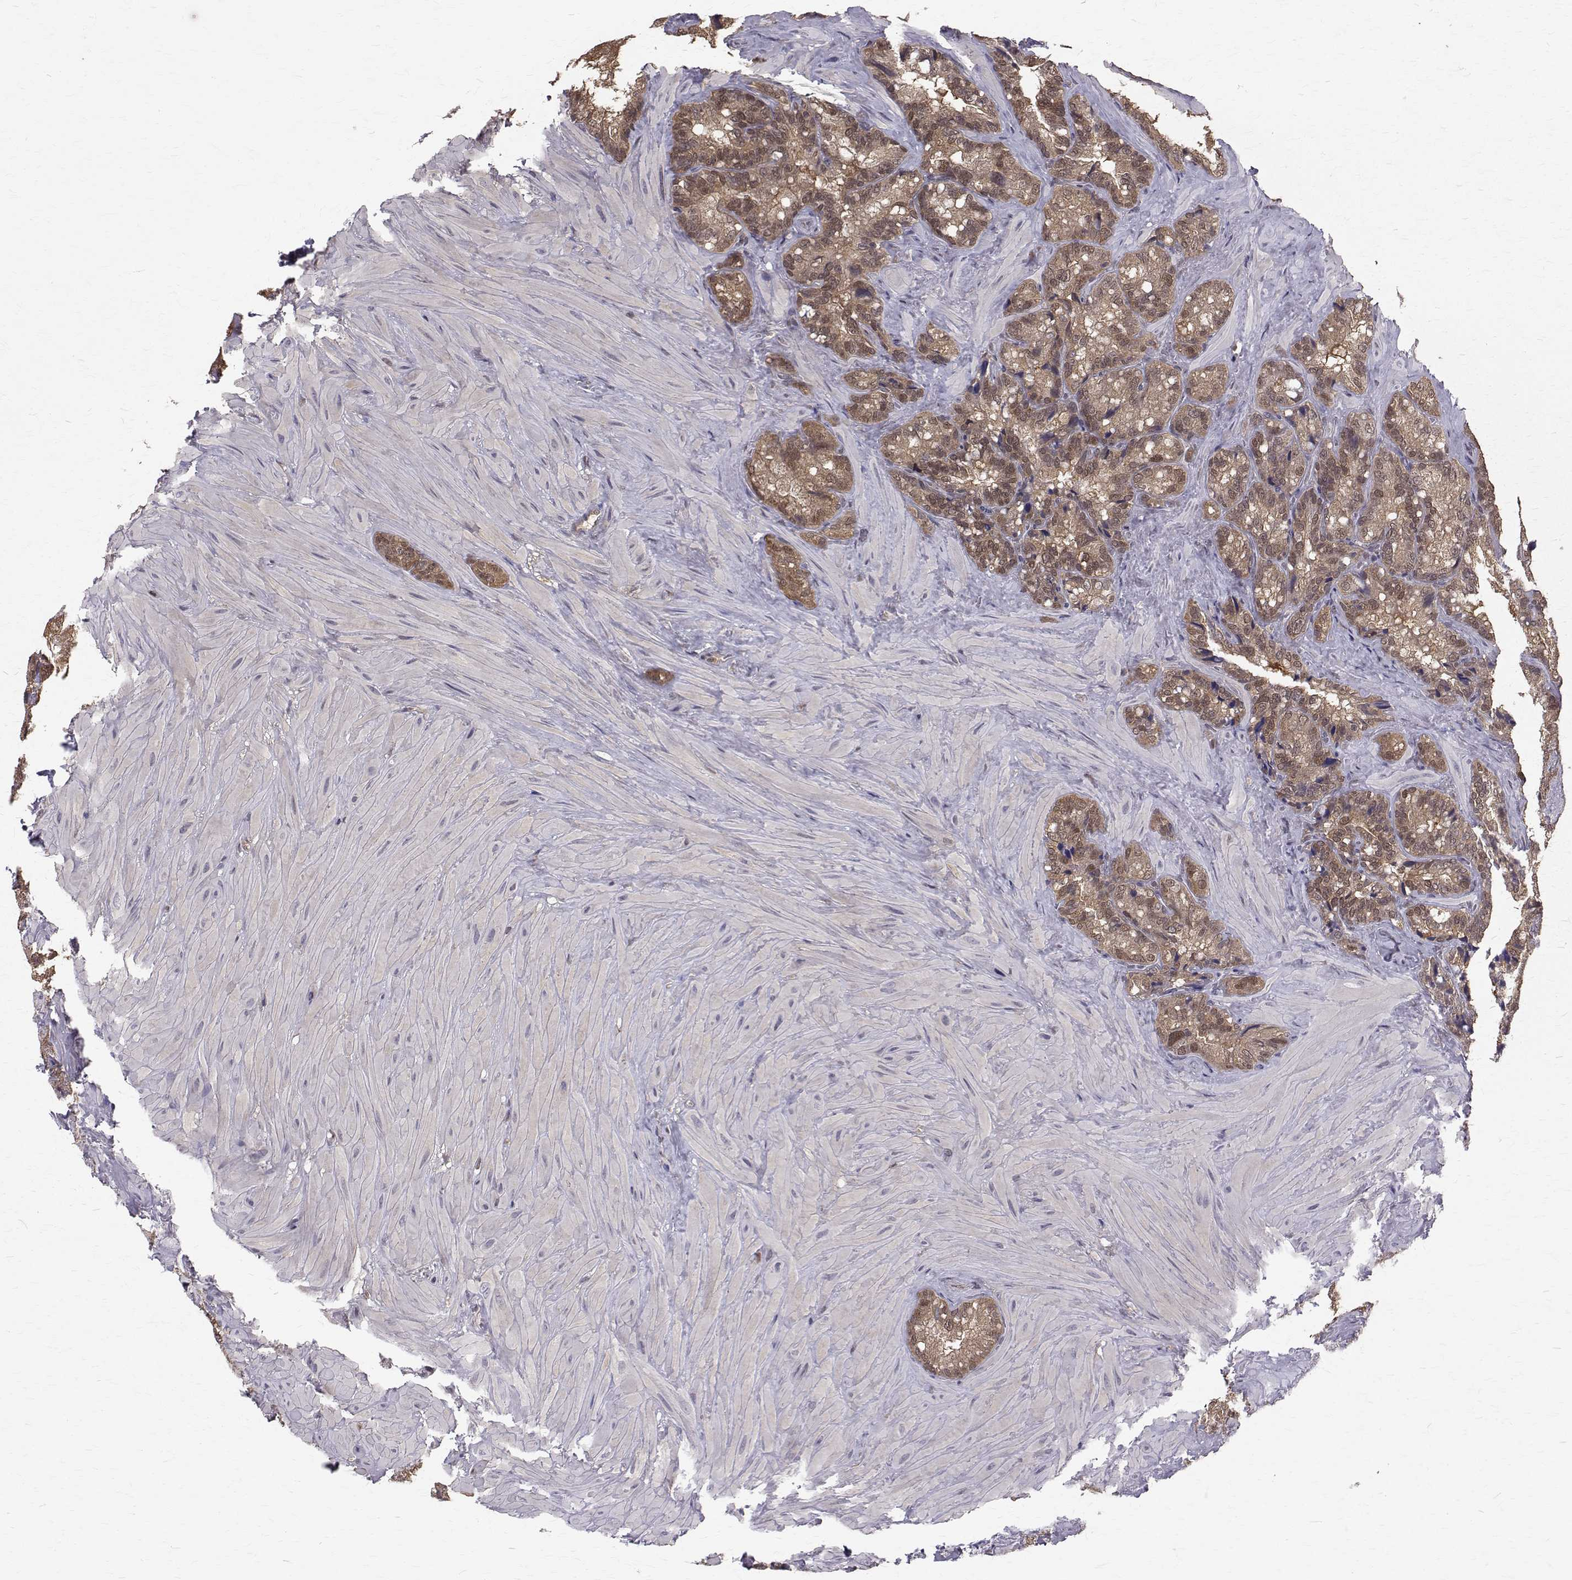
{"staining": {"intensity": "moderate", "quantity": ">75%", "location": "cytoplasmic/membranous,nuclear"}, "tissue": "seminal vesicle", "cell_type": "Glandular cells", "image_type": "normal", "snomed": [{"axis": "morphology", "description": "Normal tissue, NOS"}, {"axis": "topography", "description": "Seminal veicle"}], "caption": "Brown immunohistochemical staining in normal human seminal vesicle reveals moderate cytoplasmic/membranous,nuclear staining in approximately >75% of glandular cells. The protein of interest is stained brown, and the nuclei are stained in blue (DAB (3,3'-diaminobenzidine) IHC with brightfield microscopy, high magnification).", "gene": "NIF3L1", "patient": {"sex": "male", "age": 60}}